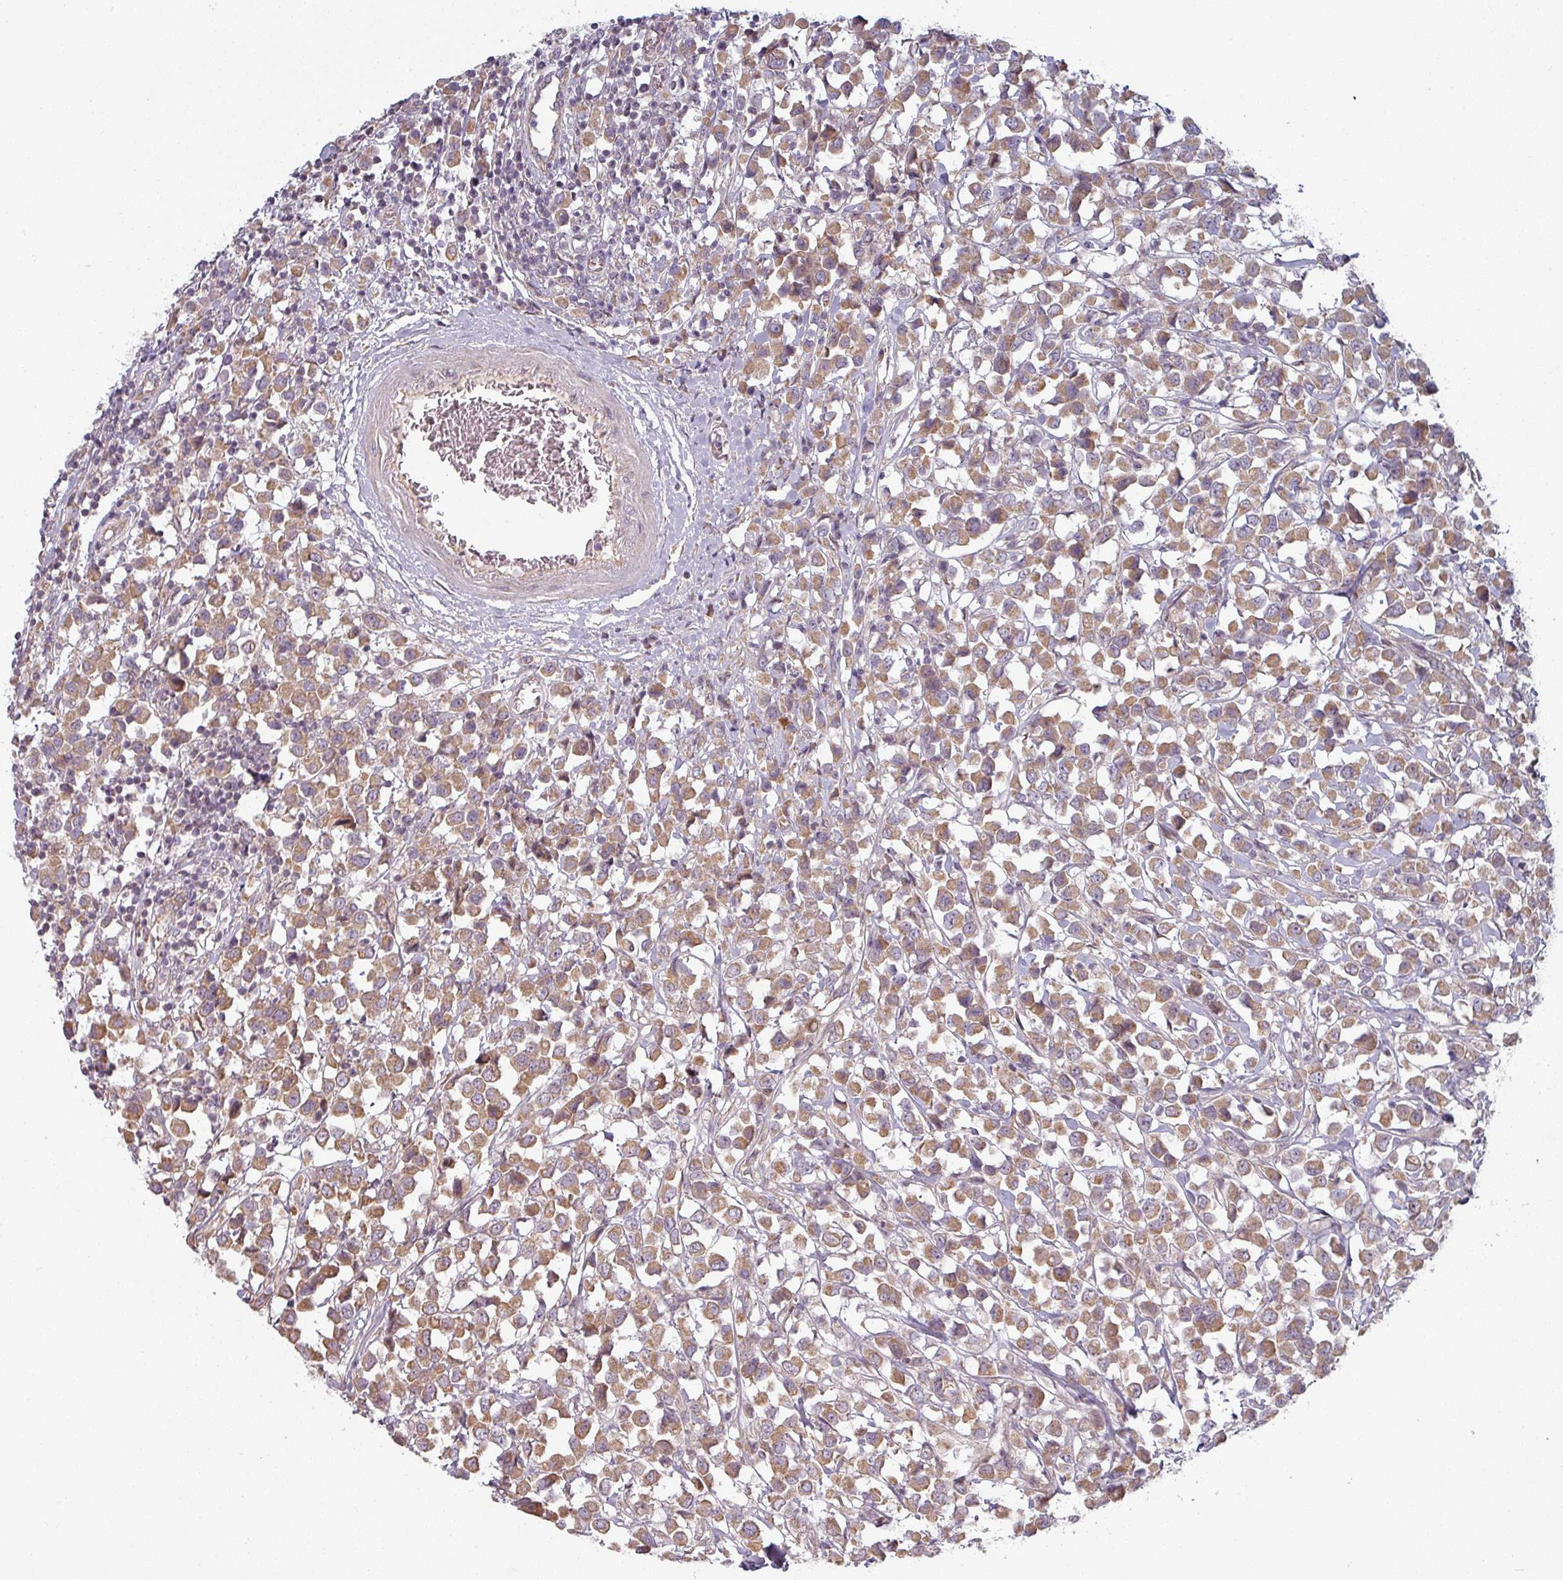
{"staining": {"intensity": "moderate", "quantity": ">75%", "location": "cytoplasmic/membranous"}, "tissue": "breast cancer", "cell_type": "Tumor cells", "image_type": "cancer", "snomed": [{"axis": "morphology", "description": "Duct carcinoma"}, {"axis": "topography", "description": "Breast"}], "caption": "Immunohistochemistry (IHC) photomicrograph of neoplastic tissue: breast infiltrating ductal carcinoma stained using immunohistochemistry (IHC) shows medium levels of moderate protein expression localized specifically in the cytoplasmic/membranous of tumor cells, appearing as a cytoplasmic/membranous brown color.", "gene": "PLEKHJ1", "patient": {"sex": "female", "age": 61}}